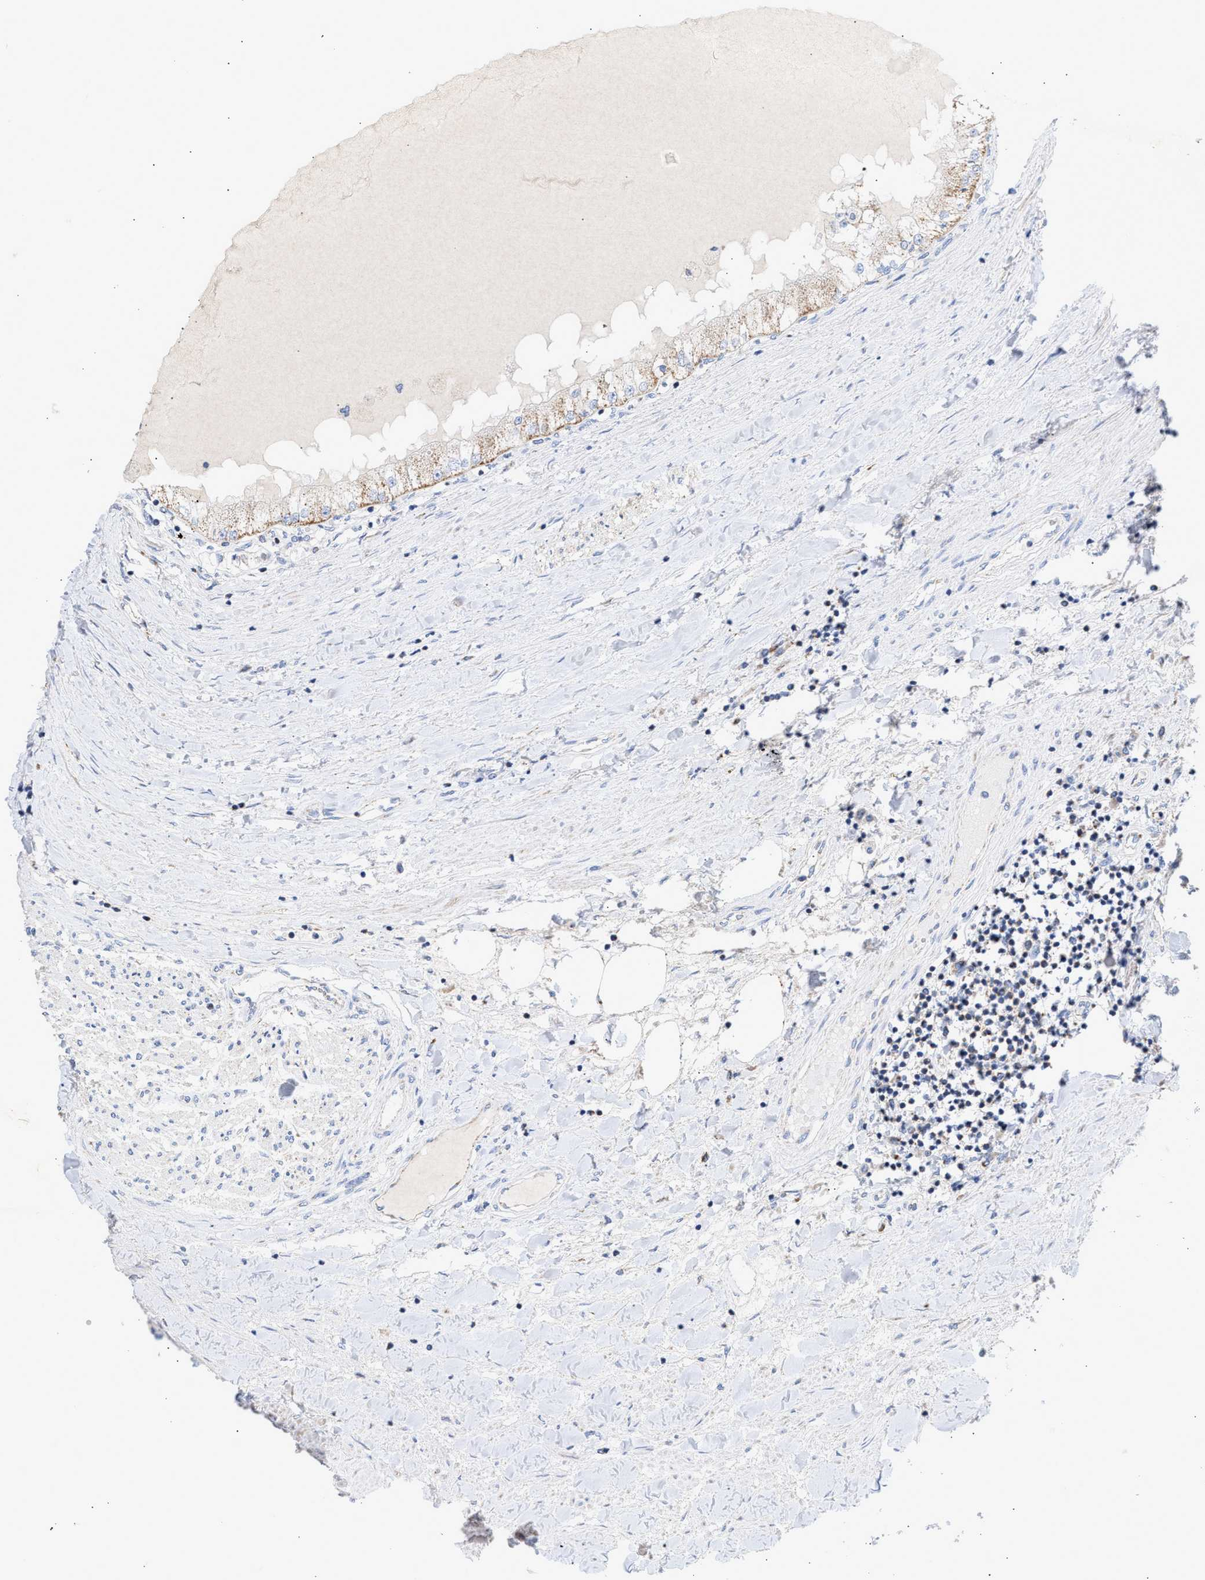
{"staining": {"intensity": "weak", "quantity": ">75%", "location": "cytoplasmic/membranous"}, "tissue": "renal cancer", "cell_type": "Tumor cells", "image_type": "cancer", "snomed": [{"axis": "morphology", "description": "Adenocarcinoma, NOS"}, {"axis": "topography", "description": "Kidney"}], "caption": "A high-resolution photomicrograph shows IHC staining of renal cancer, which shows weak cytoplasmic/membranous staining in about >75% of tumor cells. (brown staining indicates protein expression, while blue staining denotes nuclei).", "gene": "ACOT13", "patient": {"sex": "male", "age": 68}}